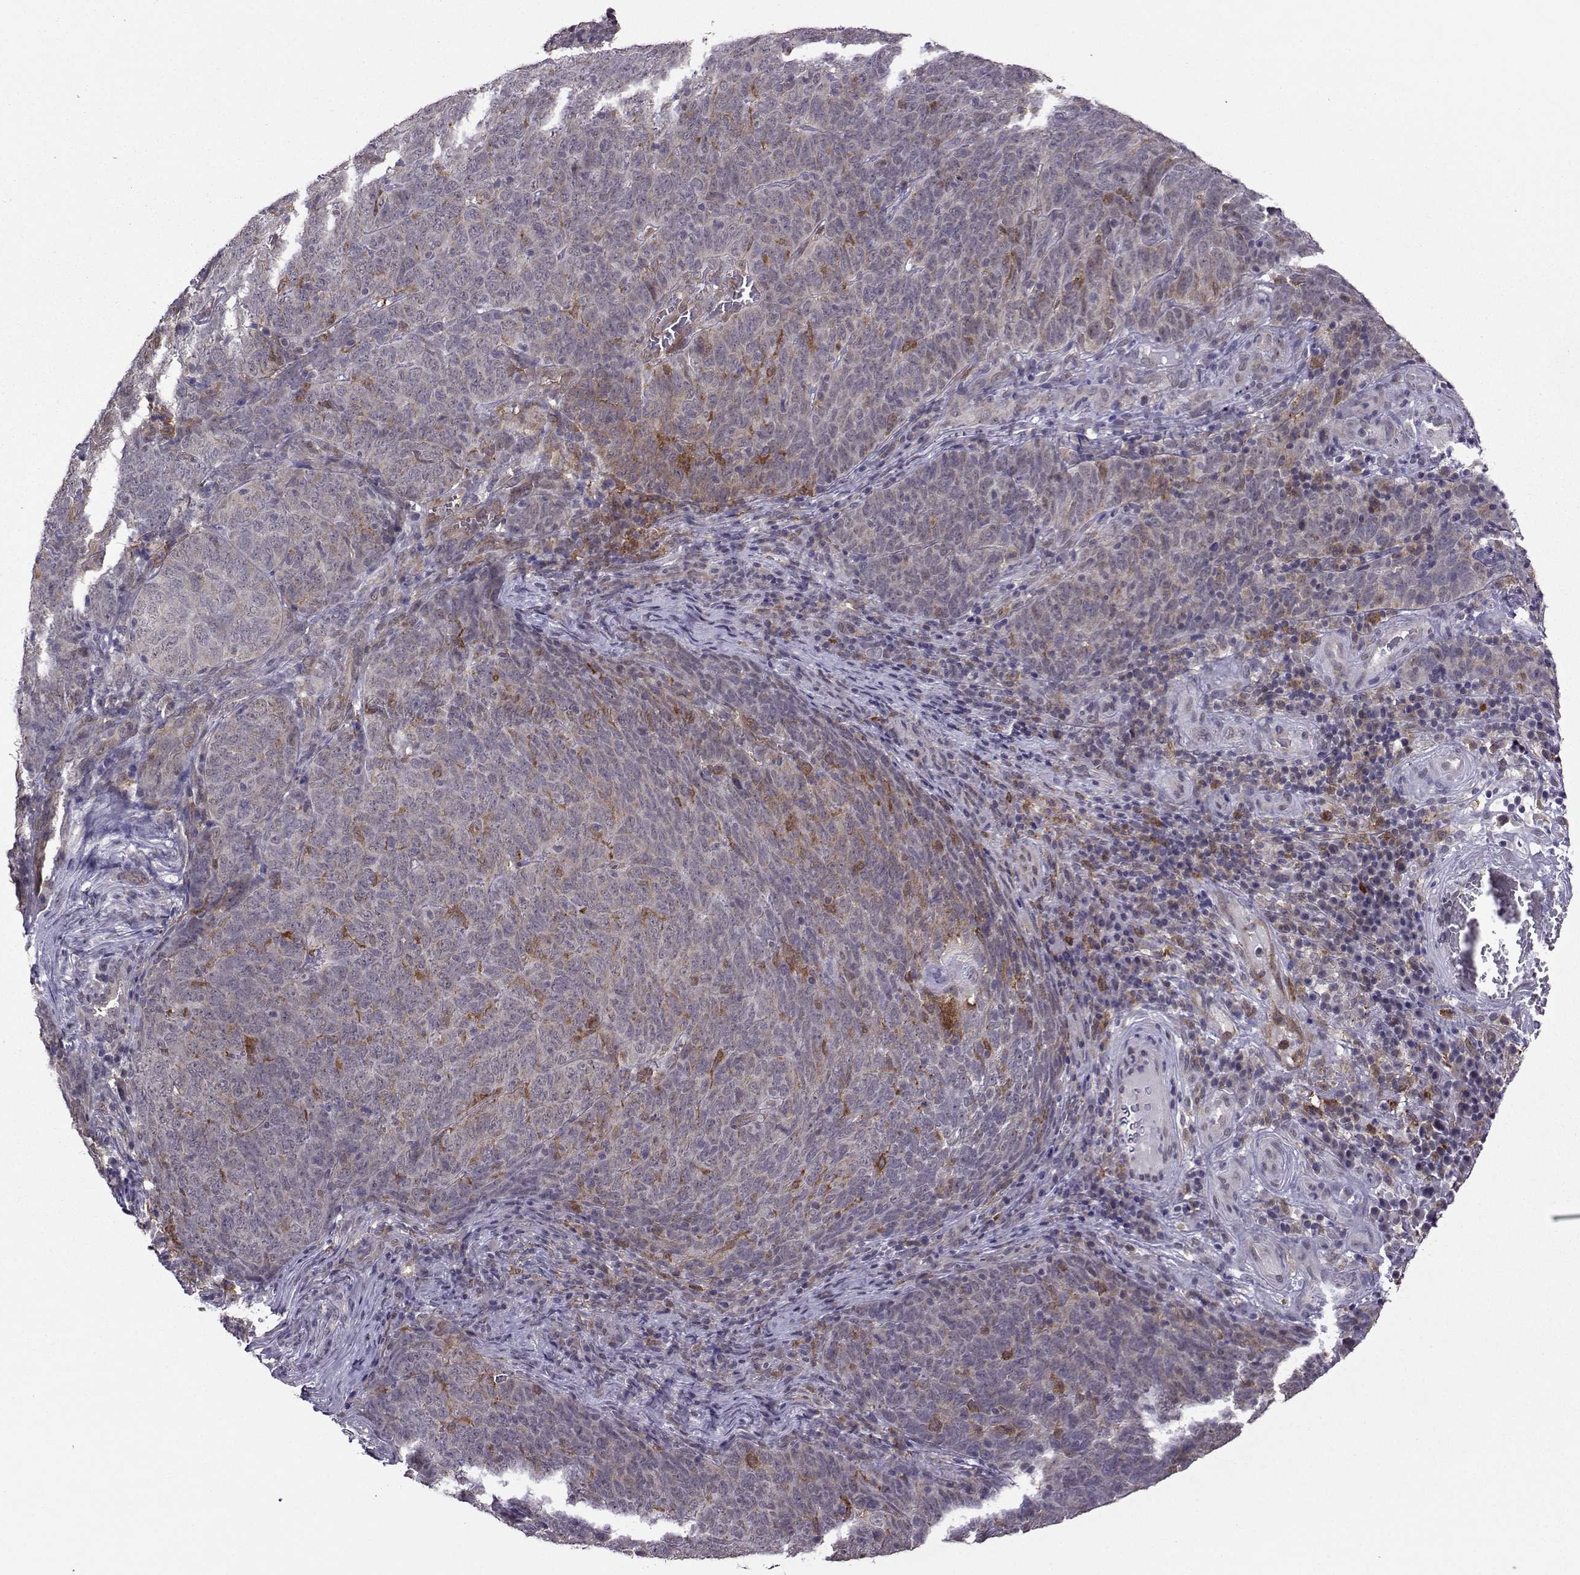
{"staining": {"intensity": "negative", "quantity": "none", "location": "none"}, "tissue": "skin cancer", "cell_type": "Tumor cells", "image_type": "cancer", "snomed": [{"axis": "morphology", "description": "Squamous cell carcinoma, NOS"}, {"axis": "topography", "description": "Skin"}, {"axis": "topography", "description": "Anal"}], "caption": "Protein analysis of skin cancer shows no significant positivity in tumor cells.", "gene": "DDX20", "patient": {"sex": "female", "age": 51}}